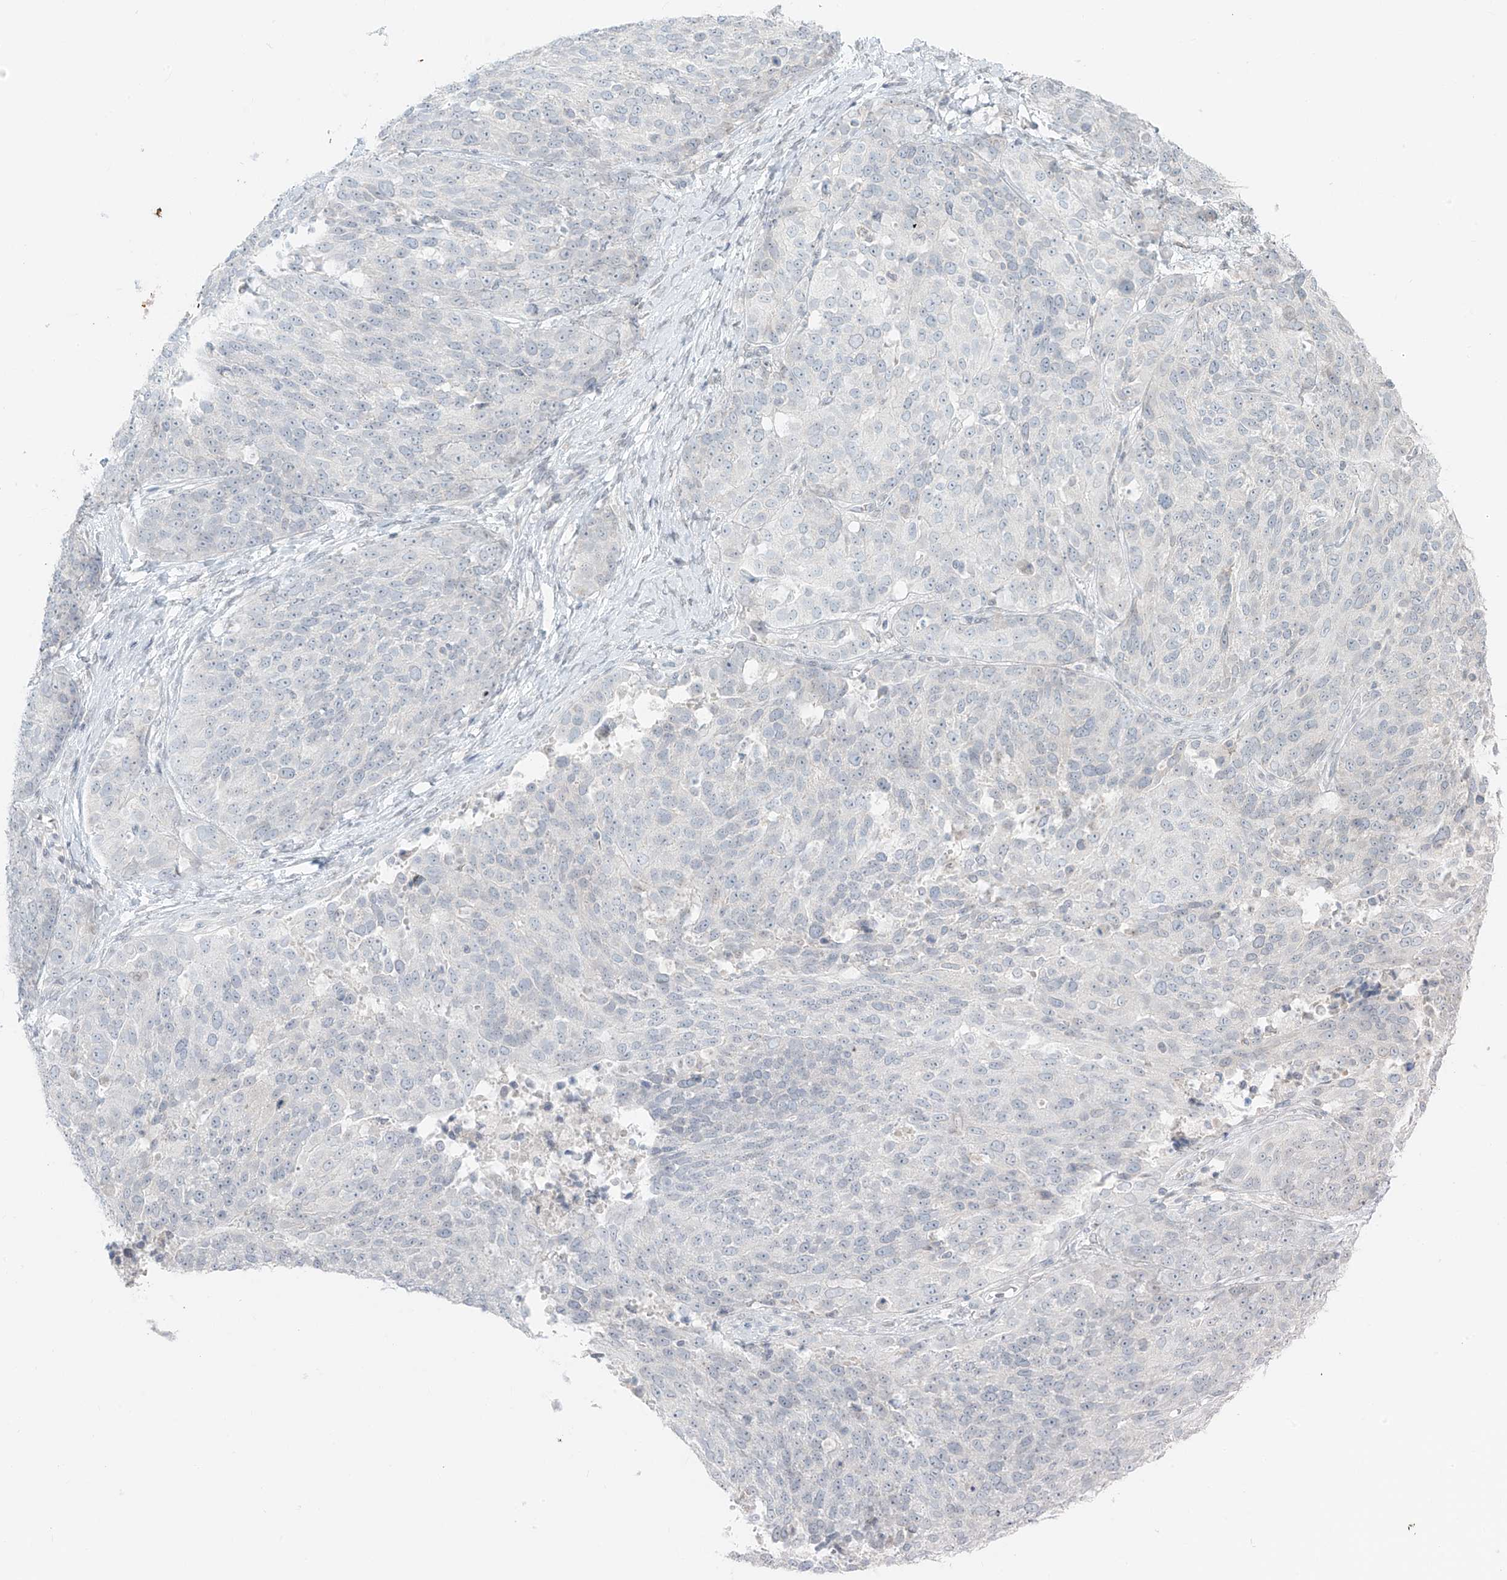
{"staining": {"intensity": "negative", "quantity": "none", "location": "none"}, "tissue": "ovarian cancer", "cell_type": "Tumor cells", "image_type": "cancer", "snomed": [{"axis": "morphology", "description": "Cystadenocarcinoma, serous, NOS"}, {"axis": "topography", "description": "Ovary"}], "caption": "An IHC histopathology image of serous cystadenocarcinoma (ovarian) is shown. There is no staining in tumor cells of serous cystadenocarcinoma (ovarian).", "gene": "OSBPL7", "patient": {"sex": "female", "age": 44}}